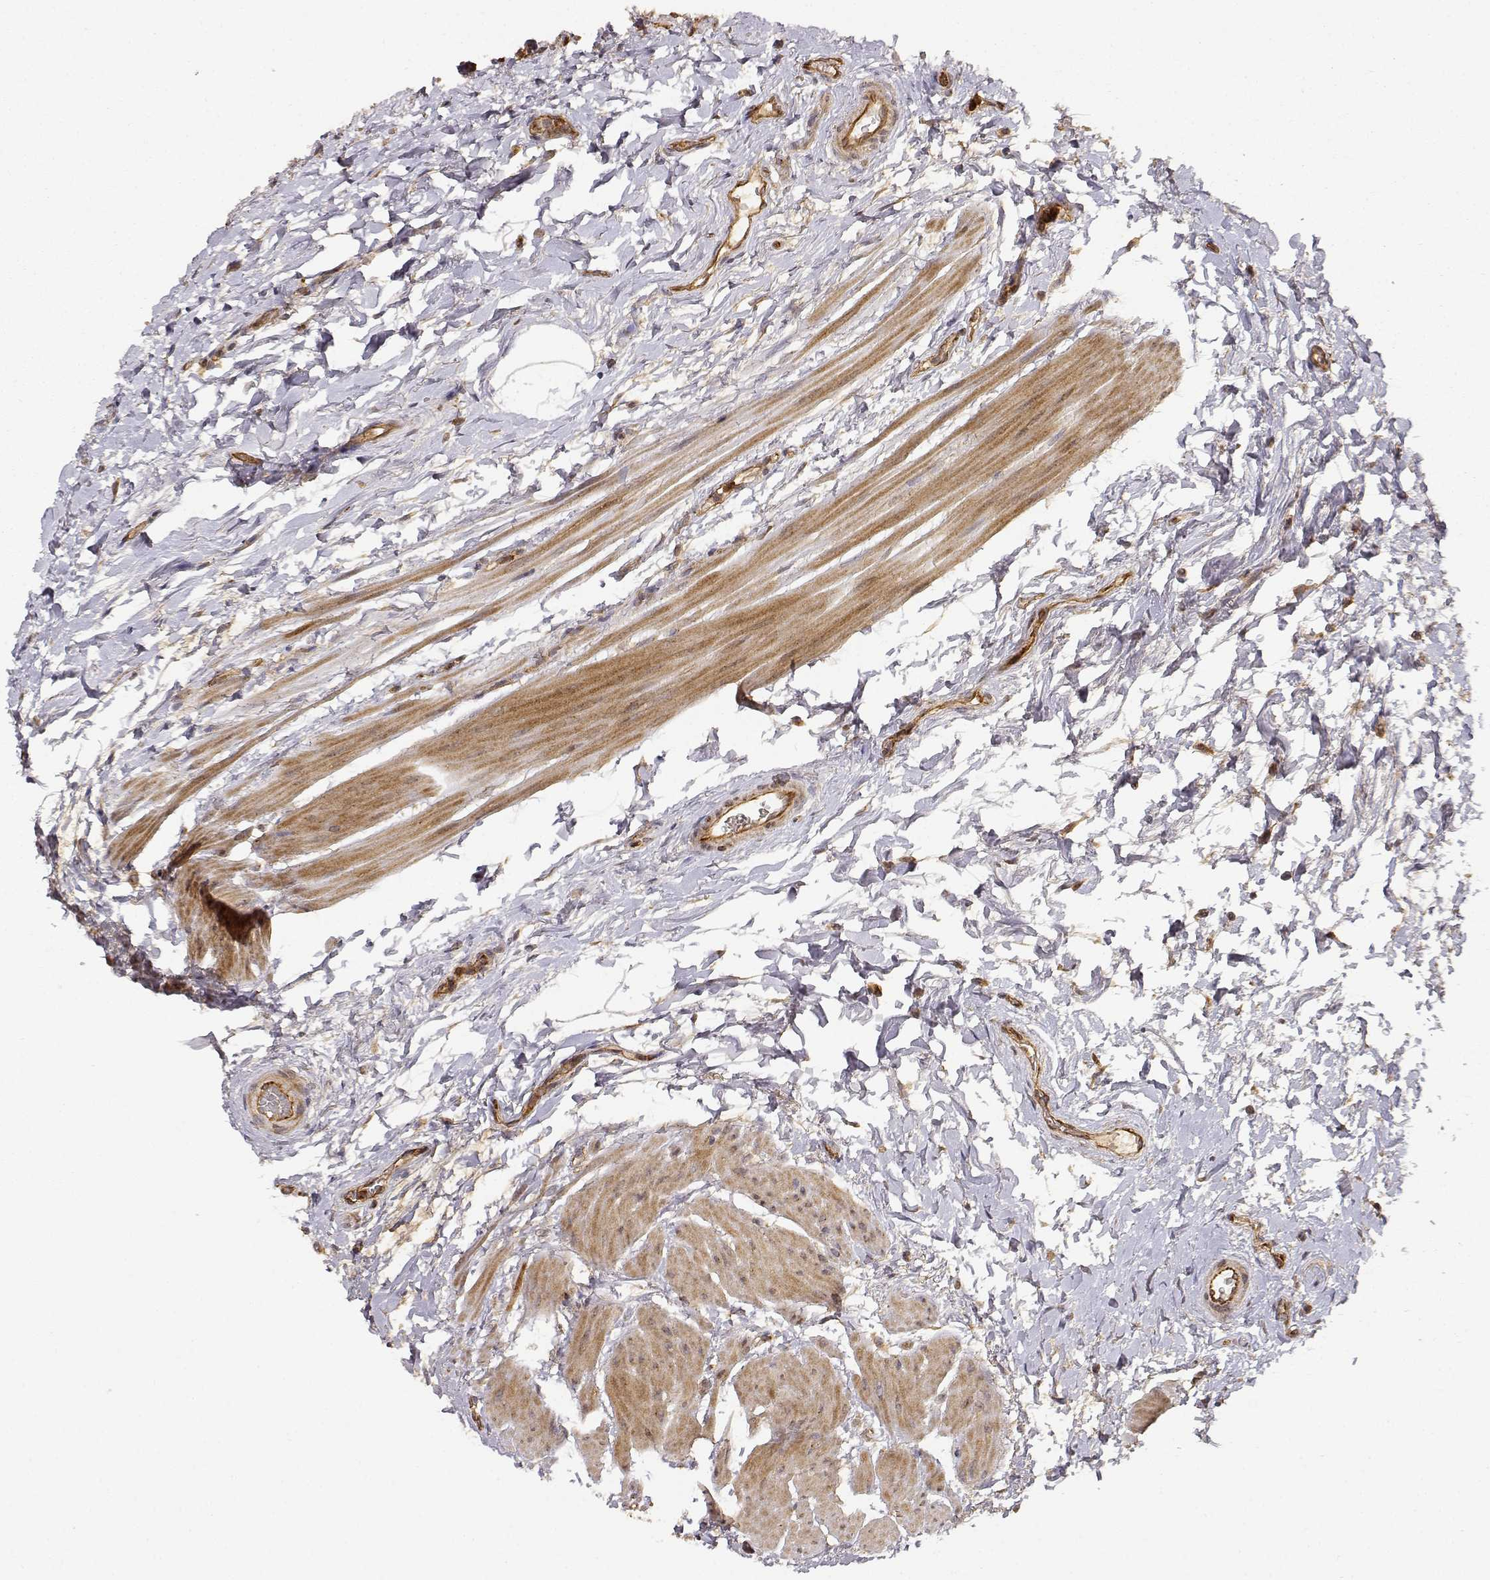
{"staining": {"intensity": "moderate", "quantity": ">75%", "location": "cytoplasmic/membranous"}, "tissue": "urinary bladder", "cell_type": "Urothelial cells", "image_type": "normal", "snomed": [{"axis": "morphology", "description": "Normal tissue, NOS"}, {"axis": "topography", "description": "Urinary bladder"}], "caption": "A brown stain highlights moderate cytoplasmic/membranous expression of a protein in urothelial cells of unremarkable human urinary bladder. The staining was performed using DAB (3,3'-diaminobenzidine), with brown indicating positive protein expression. Nuclei are stained blue with hematoxylin.", "gene": "CDK5RAP2", "patient": {"sex": "male", "age": 69}}